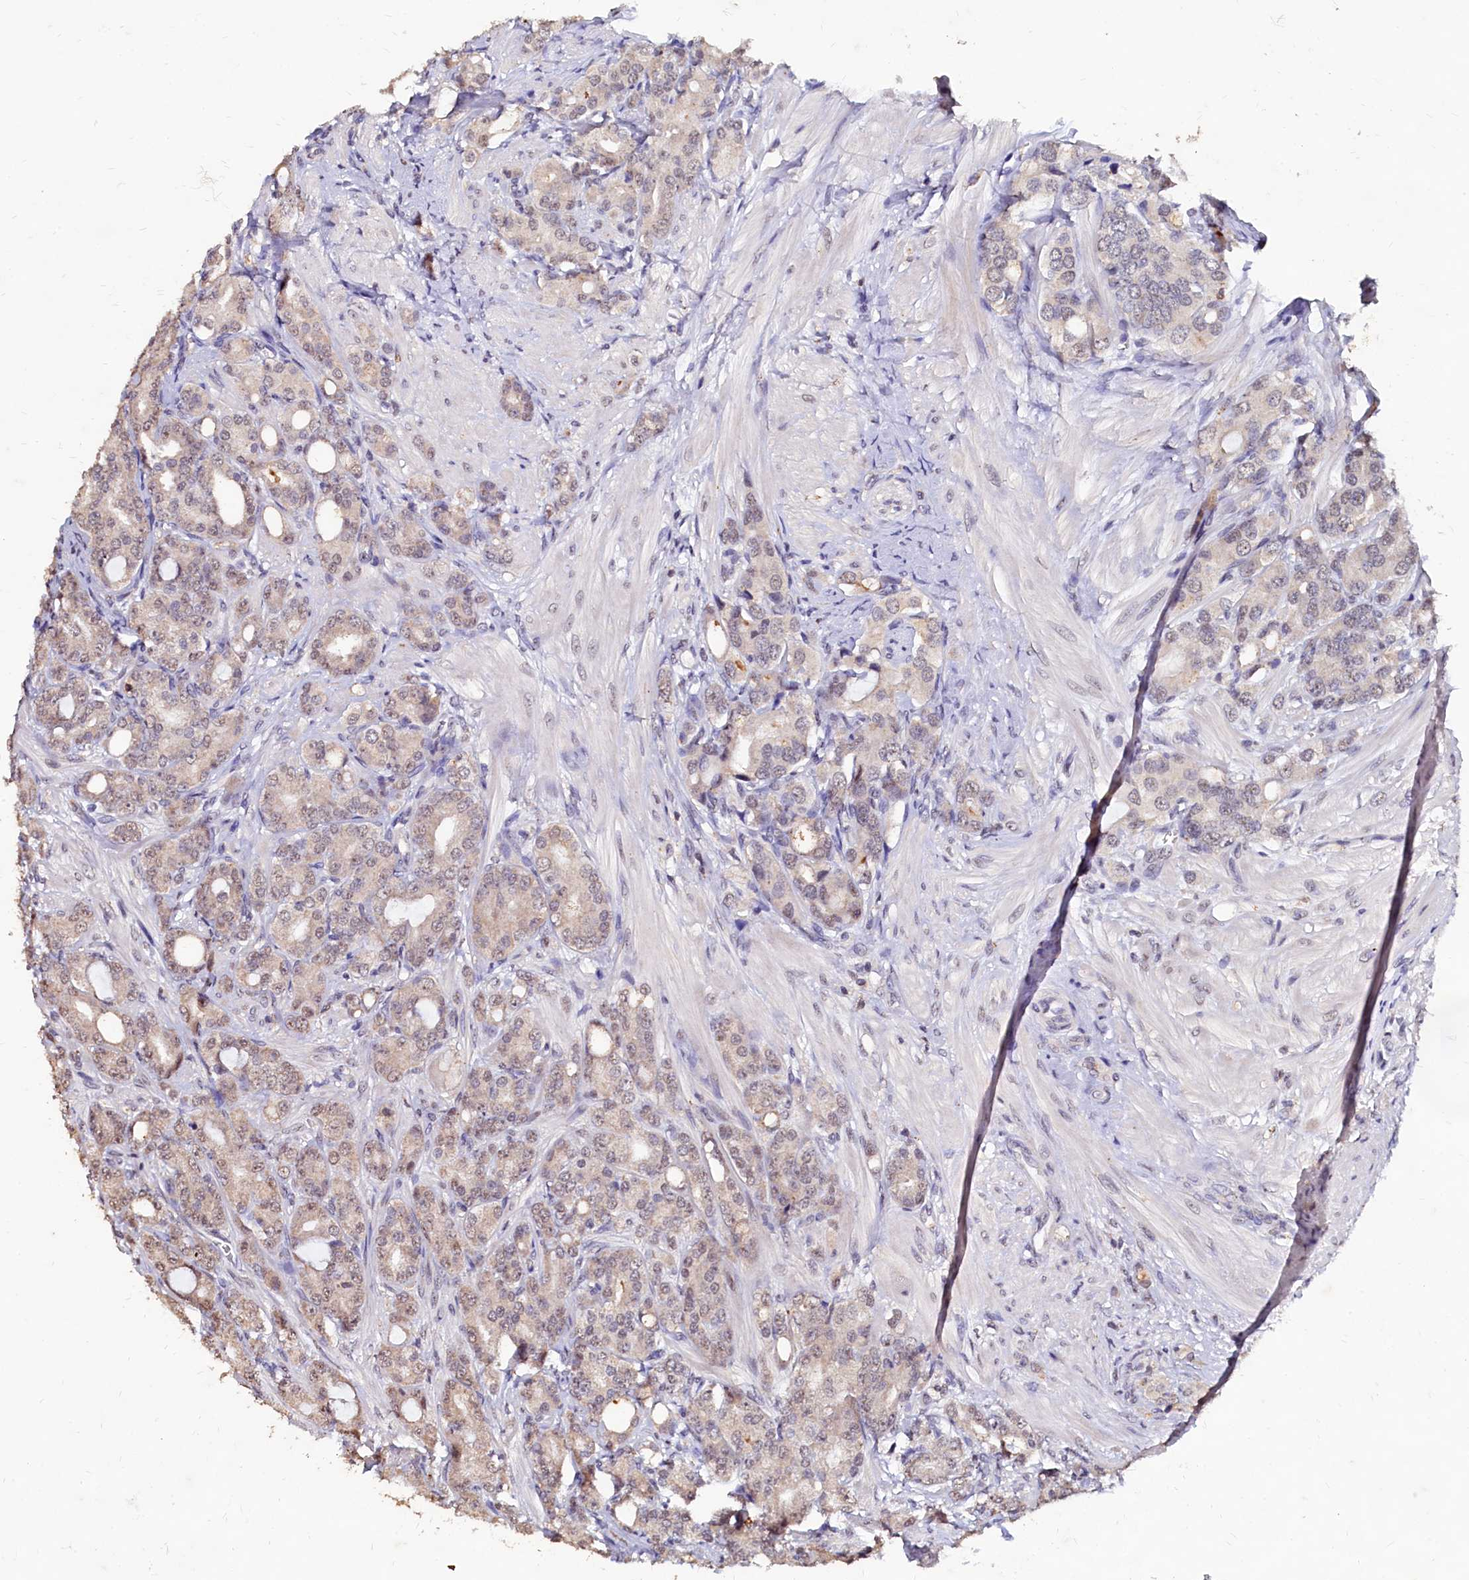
{"staining": {"intensity": "weak", "quantity": "<25%", "location": "nuclear"}, "tissue": "prostate cancer", "cell_type": "Tumor cells", "image_type": "cancer", "snomed": [{"axis": "morphology", "description": "Adenocarcinoma, High grade"}, {"axis": "topography", "description": "Prostate"}], "caption": "This photomicrograph is of prostate cancer (high-grade adenocarcinoma) stained with immunohistochemistry to label a protein in brown with the nuclei are counter-stained blue. There is no staining in tumor cells. The staining was performed using DAB (3,3'-diaminobenzidine) to visualize the protein expression in brown, while the nuclei were stained in blue with hematoxylin (Magnification: 20x).", "gene": "CSTPP1", "patient": {"sex": "male", "age": 62}}